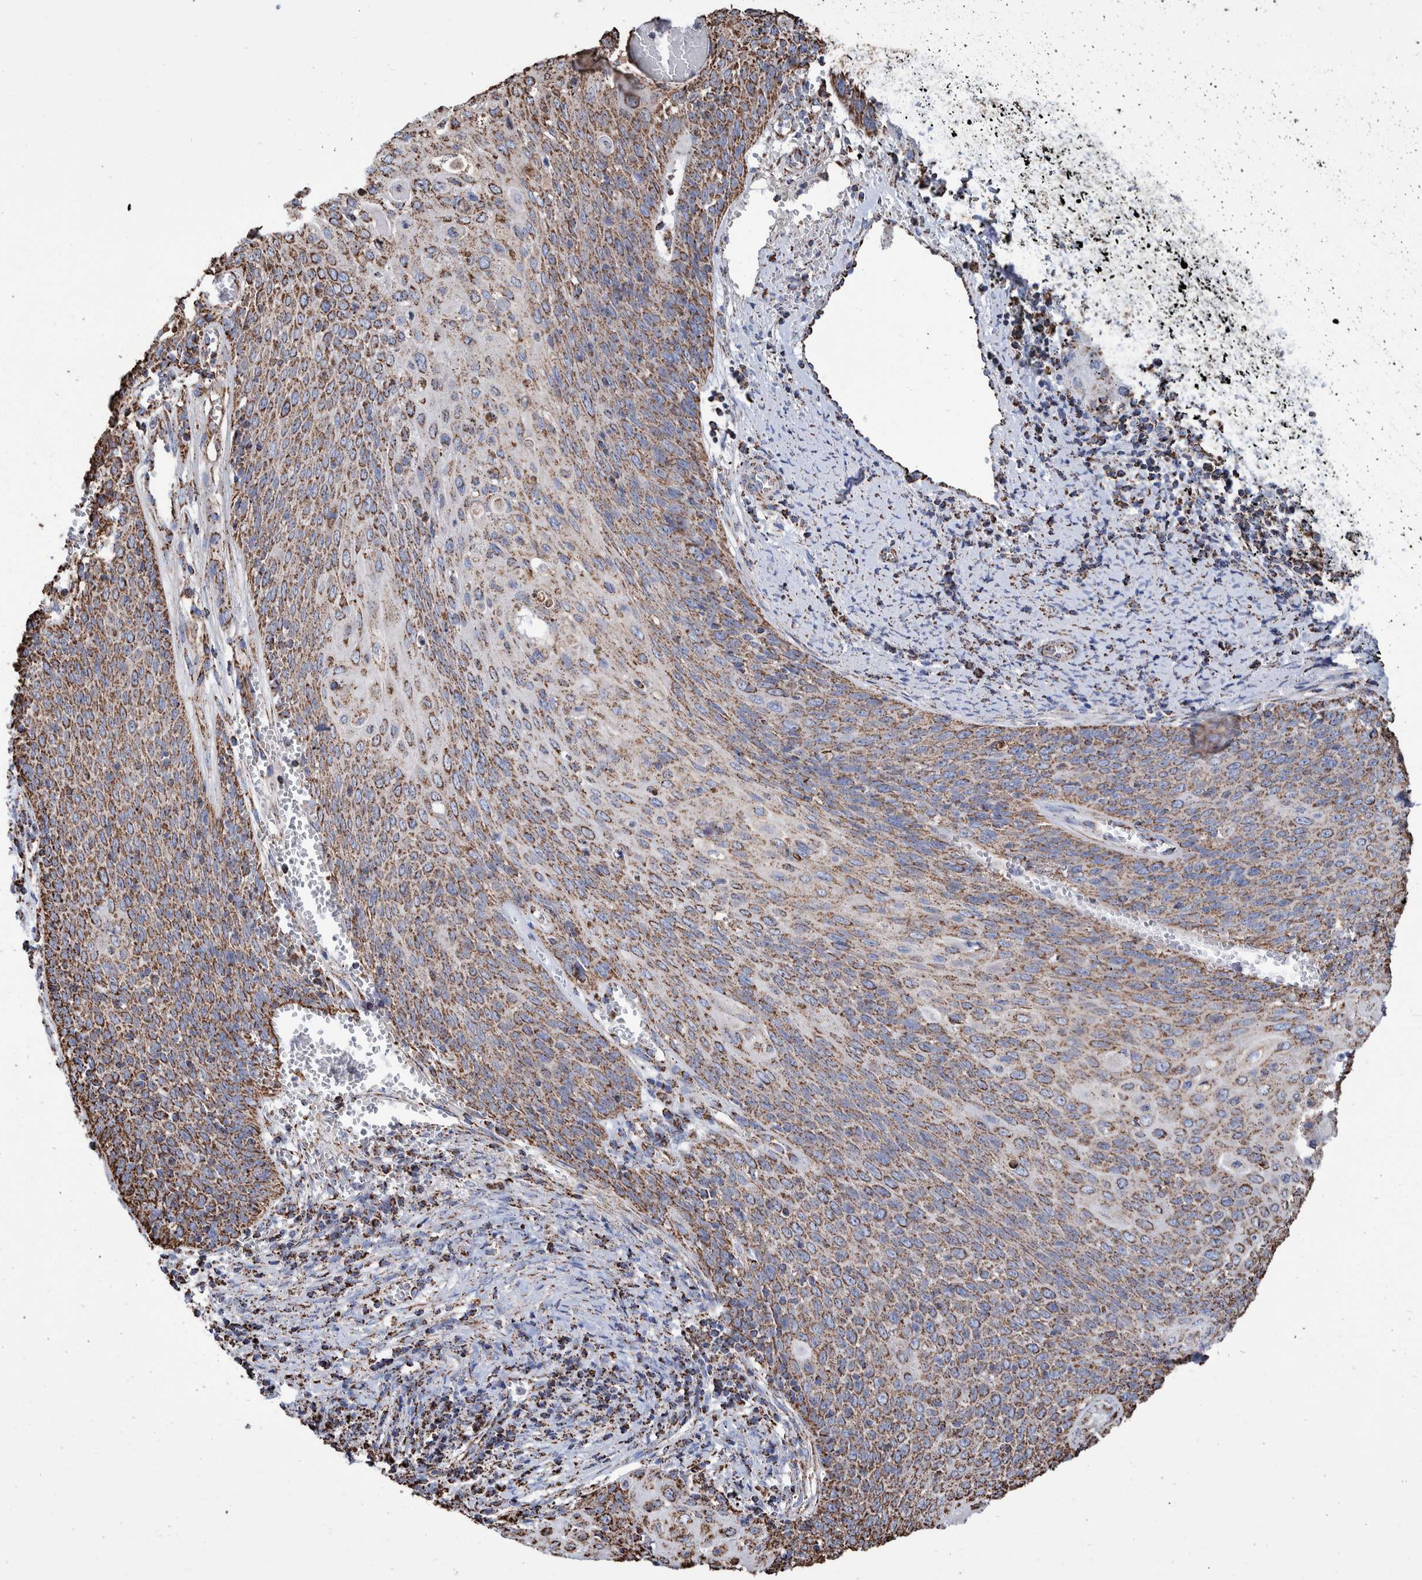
{"staining": {"intensity": "strong", "quantity": ">75%", "location": "cytoplasmic/membranous"}, "tissue": "cervical cancer", "cell_type": "Tumor cells", "image_type": "cancer", "snomed": [{"axis": "morphology", "description": "Squamous cell carcinoma, NOS"}, {"axis": "topography", "description": "Cervix"}], "caption": "The micrograph reveals a brown stain indicating the presence of a protein in the cytoplasmic/membranous of tumor cells in squamous cell carcinoma (cervical). The protein is stained brown, and the nuclei are stained in blue (DAB IHC with brightfield microscopy, high magnification).", "gene": "VPS26C", "patient": {"sex": "female", "age": 39}}